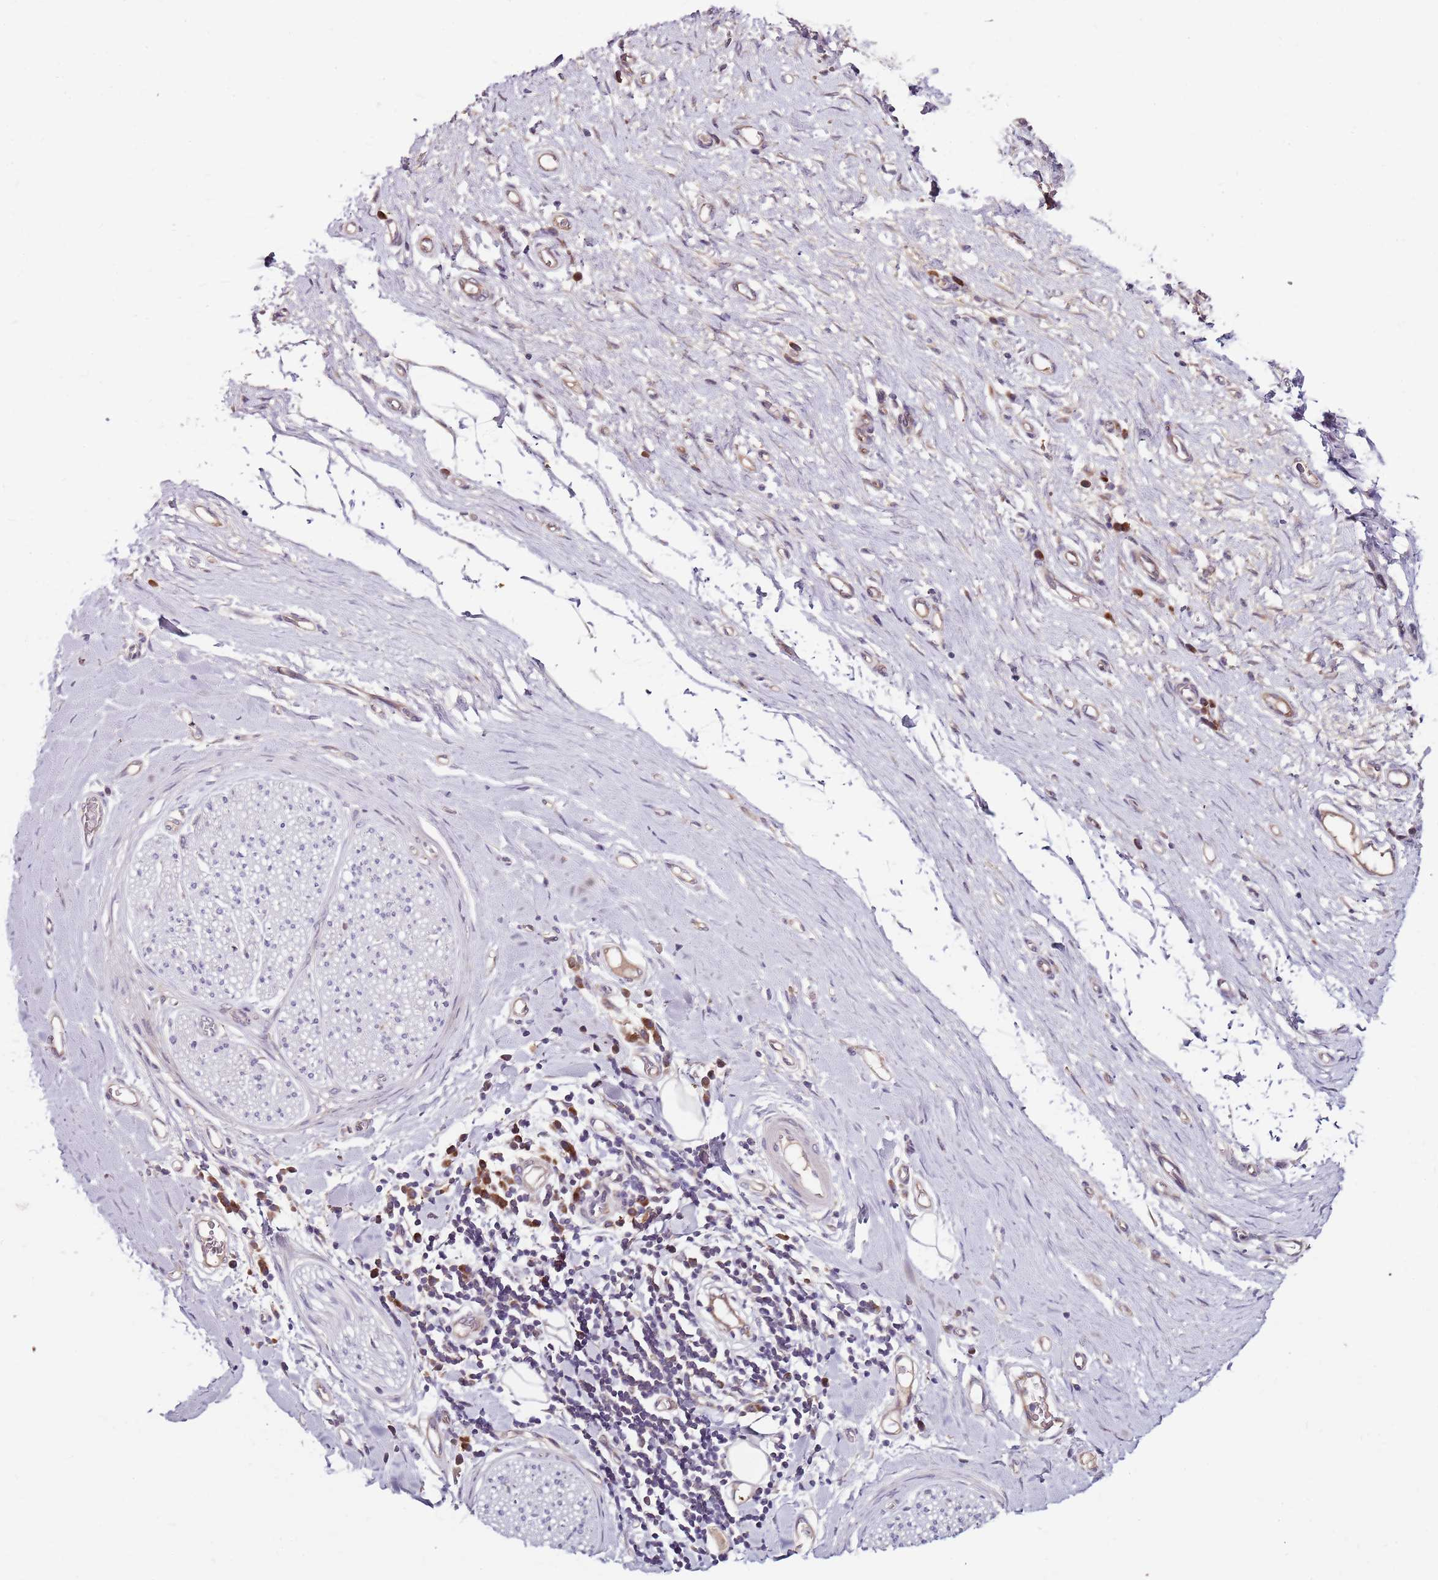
{"staining": {"intensity": "weak", "quantity": "<25%", "location": "nuclear"}, "tissue": "adipose tissue", "cell_type": "Adipocytes", "image_type": "normal", "snomed": [{"axis": "morphology", "description": "Normal tissue, NOS"}, {"axis": "morphology", "description": "Adenocarcinoma, NOS"}, {"axis": "topography", "description": "Esophagus"}, {"axis": "topography", "description": "Stomach, upper"}, {"axis": "topography", "description": "Peripheral nerve tissue"}], "caption": "This is an immunohistochemistry histopathology image of benign adipose tissue. There is no expression in adipocytes.", "gene": "FBXL22", "patient": {"sex": "male", "age": 62}}